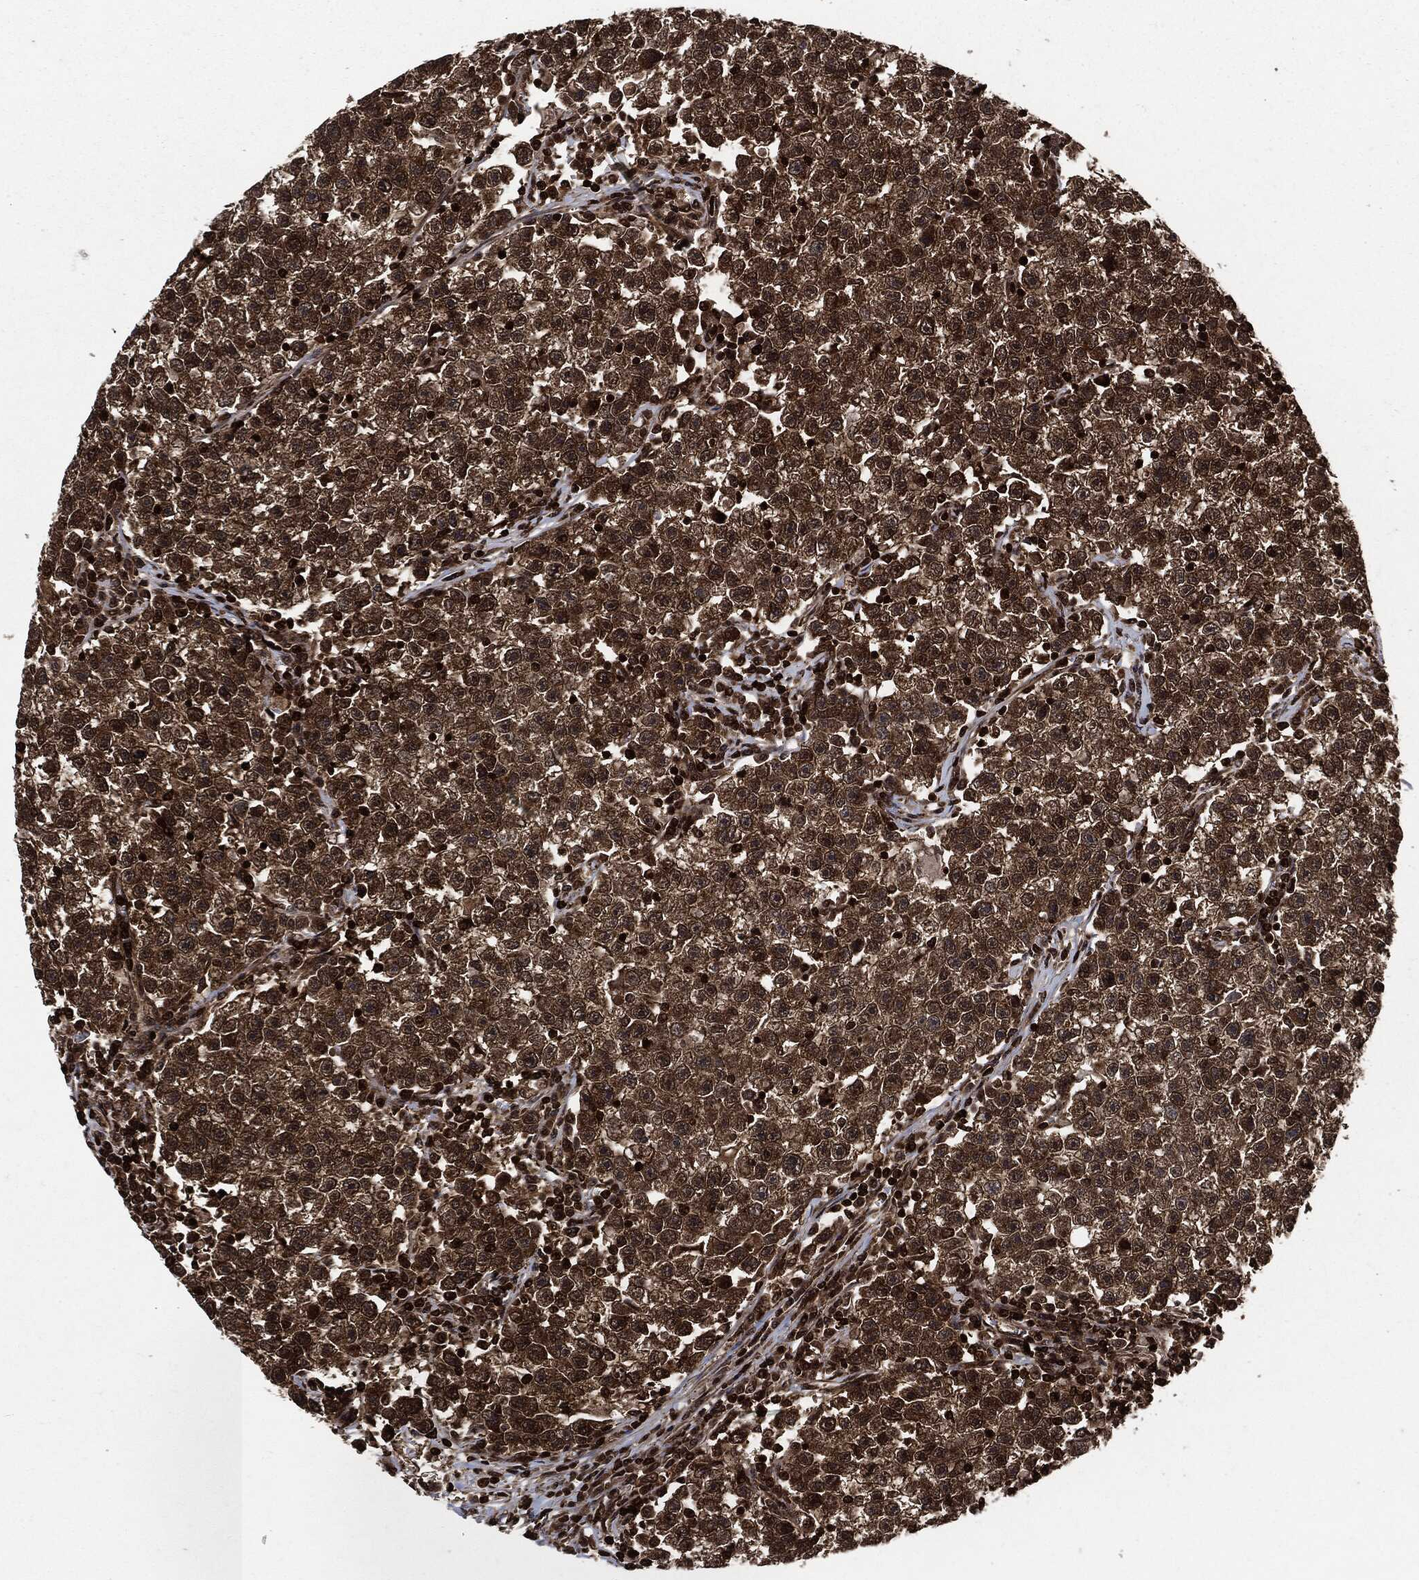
{"staining": {"intensity": "strong", "quantity": "25%-75%", "location": "cytoplasmic/membranous"}, "tissue": "testis cancer", "cell_type": "Tumor cells", "image_type": "cancer", "snomed": [{"axis": "morphology", "description": "Seminoma, NOS"}, {"axis": "topography", "description": "Testis"}], "caption": "Immunohistochemical staining of testis seminoma reveals strong cytoplasmic/membranous protein expression in approximately 25%-75% of tumor cells.", "gene": "YWHAB", "patient": {"sex": "male", "age": 22}}